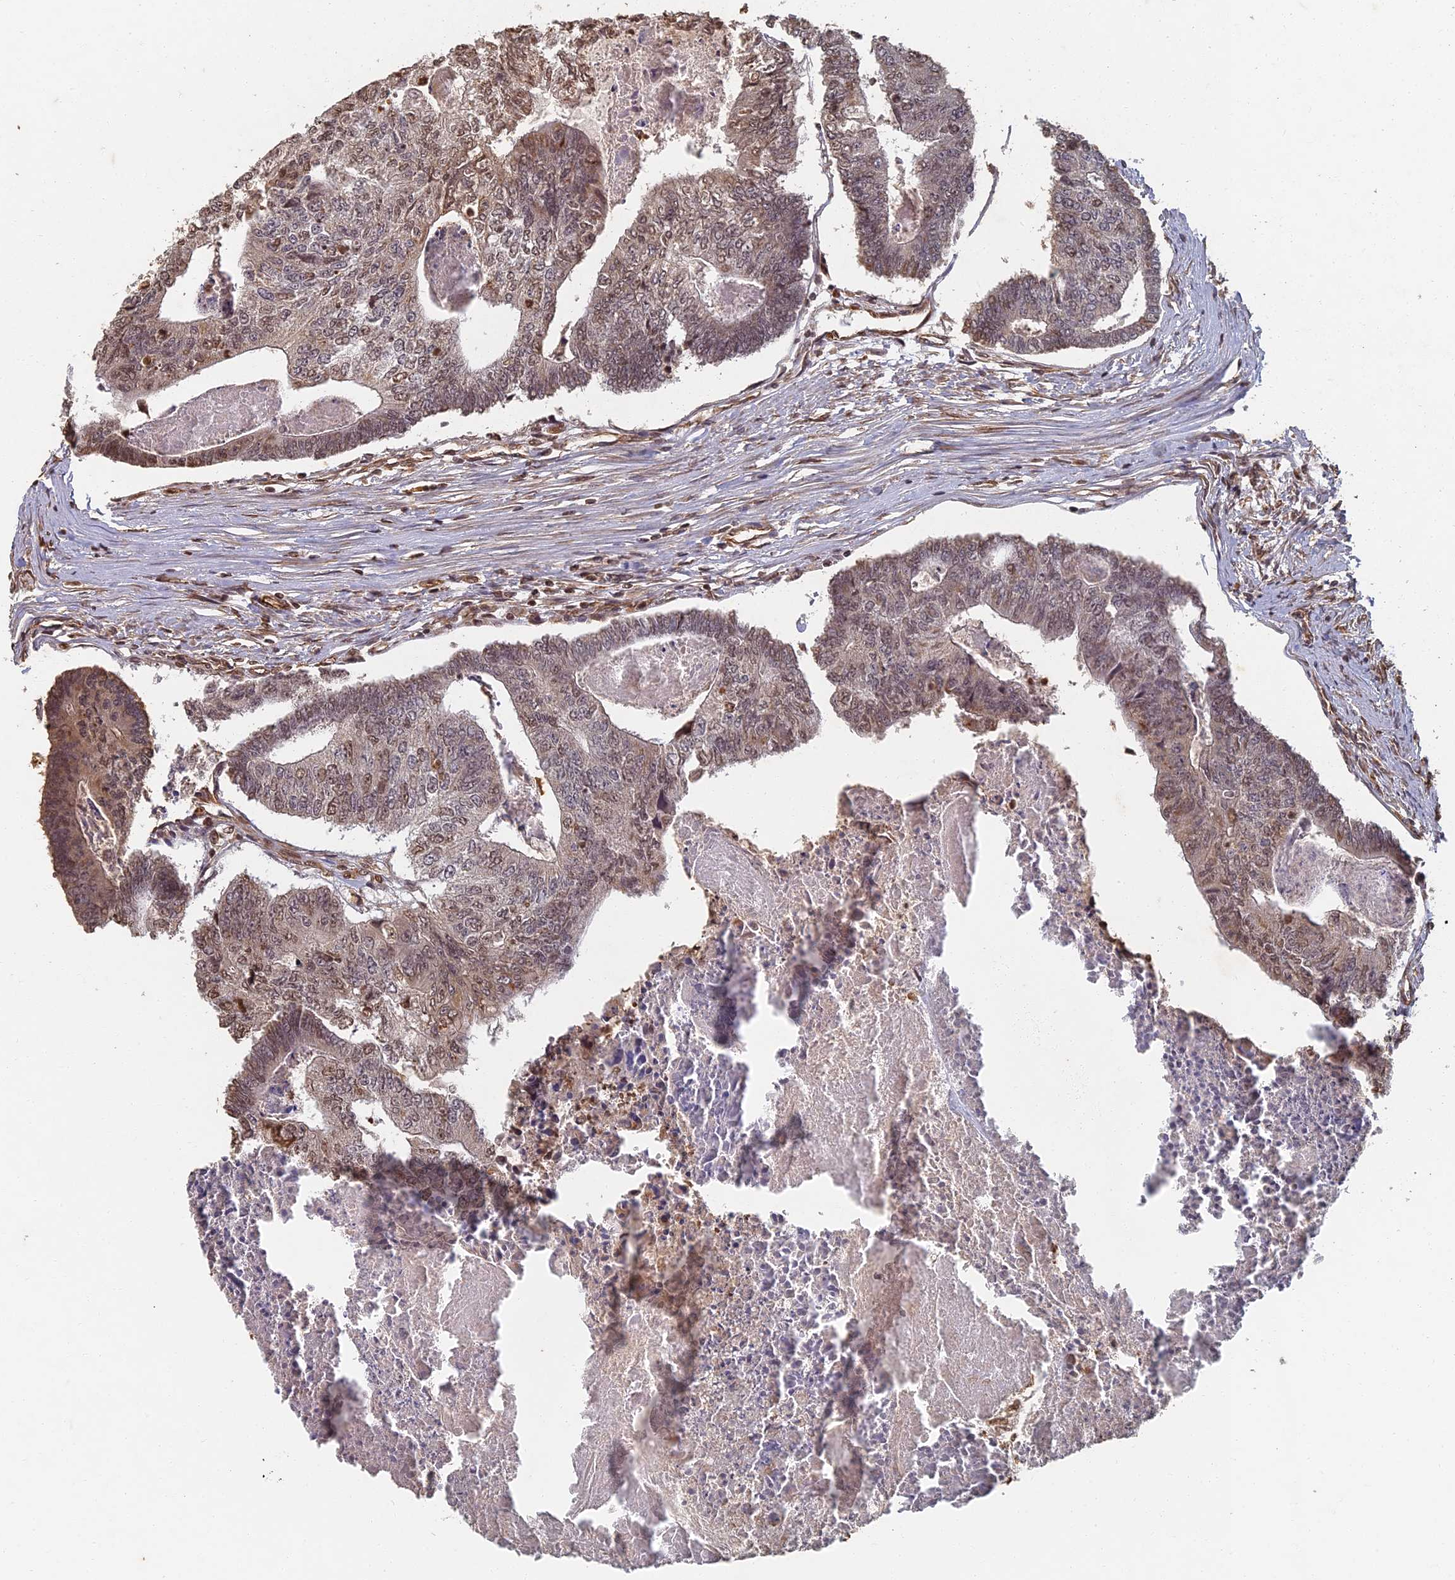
{"staining": {"intensity": "weak", "quantity": "25%-75%", "location": "cytoplasmic/membranous,nuclear"}, "tissue": "colorectal cancer", "cell_type": "Tumor cells", "image_type": "cancer", "snomed": [{"axis": "morphology", "description": "Adenocarcinoma, NOS"}, {"axis": "topography", "description": "Colon"}], "caption": "Protein expression analysis of colorectal cancer (adenocarcinoma) reveals weak cytoplasmic/membranous and nuclear staining in approximately 25%-75% of tumor cells.", "gene": "ABCB10", "patient": {"sex": "female", "age": 67}}